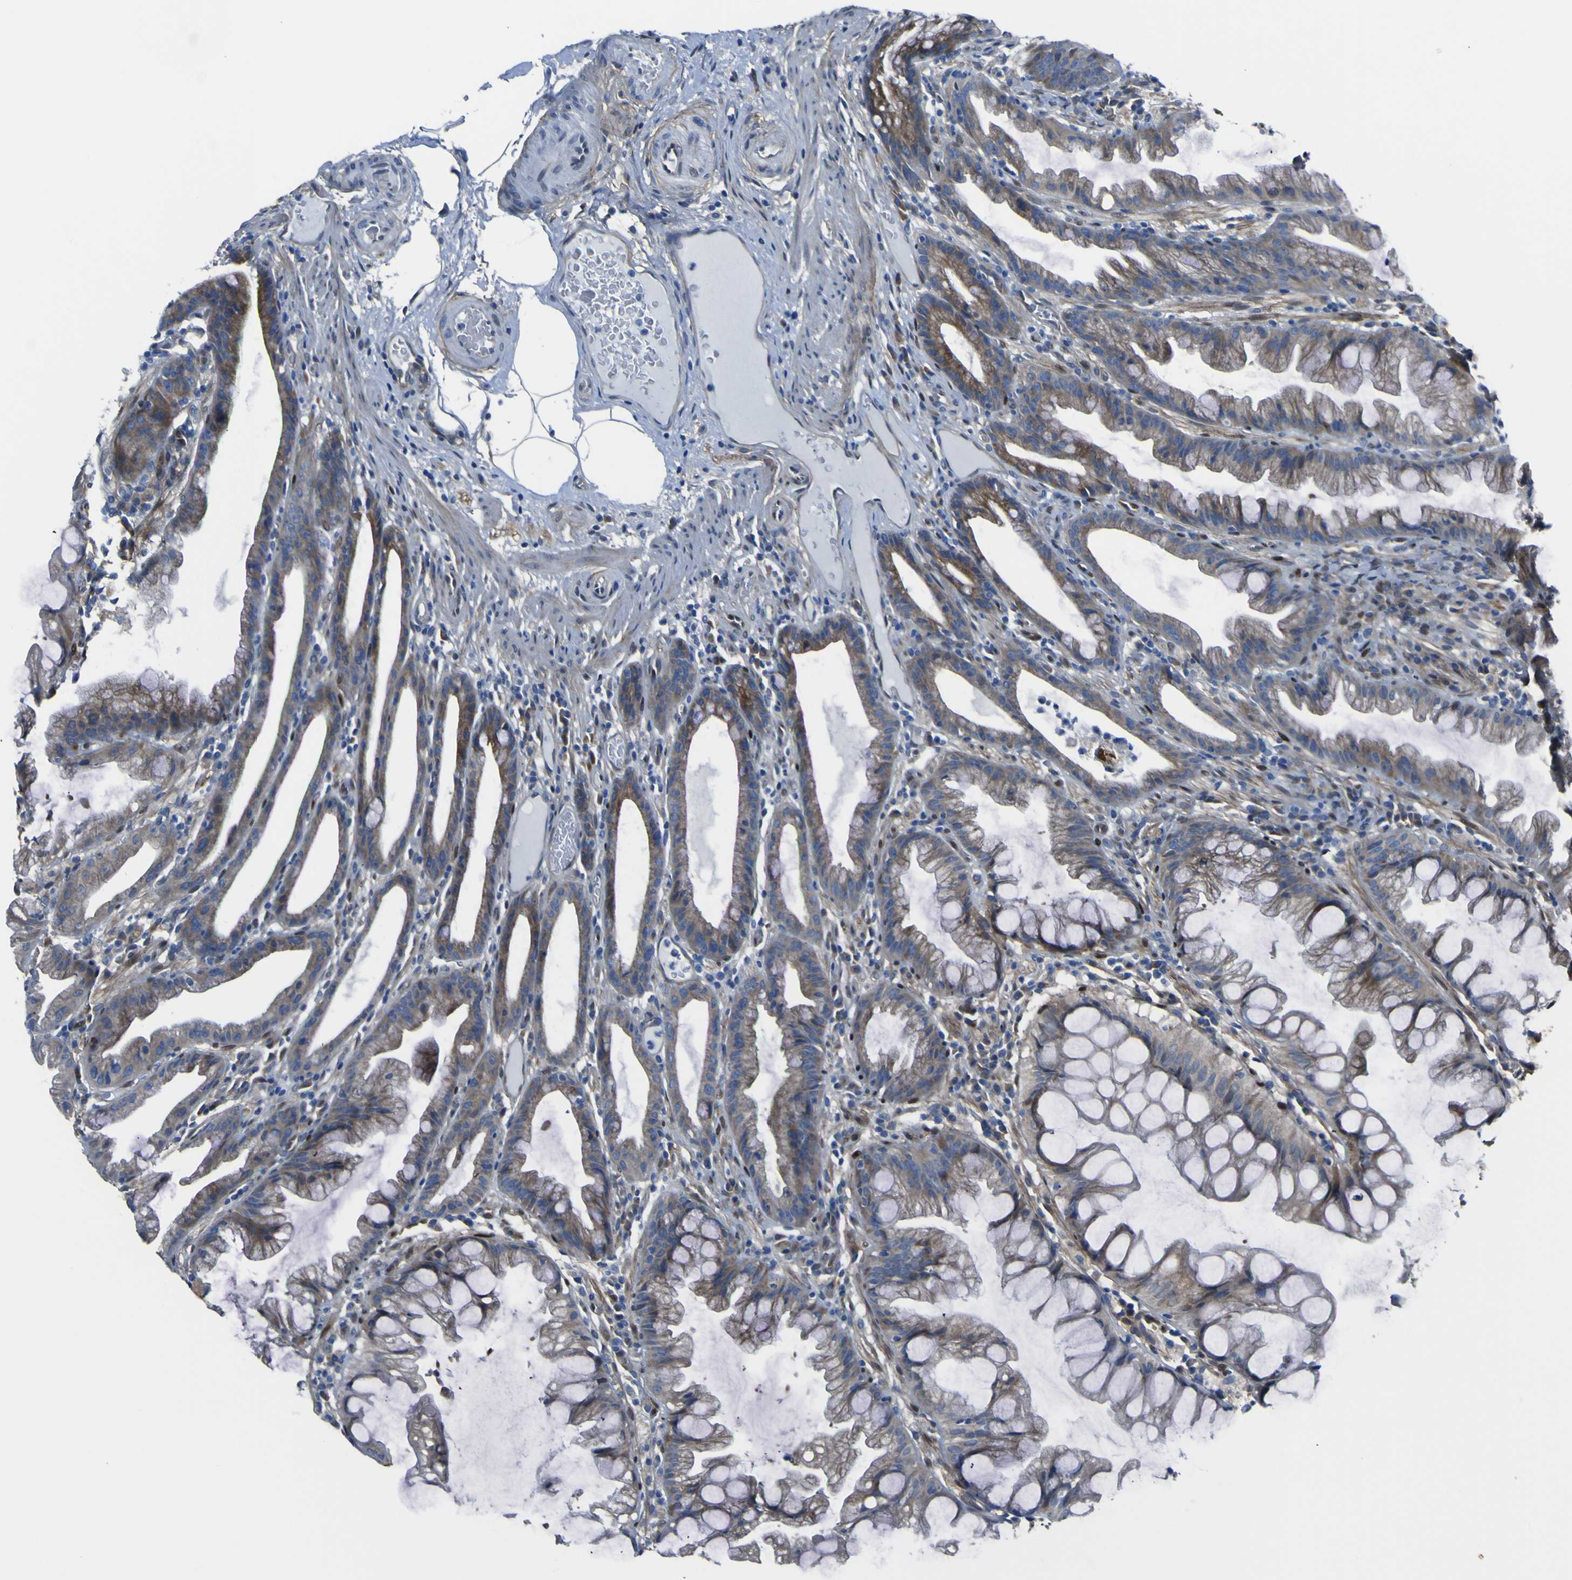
{"staining": {"intensity": "moderate", "quantity": "25%-75%", "location": "cytoplasmic/membranous"}, "tissue": "colon", "cell_type": "Endothelial cells", "image_type": "normal", "snomed": [{"axis": "morphology", "description": "Normal tissue, NOS"}, {"axis": "topography", "description": "Smooth muscle"}, {"axis": "topography", "description": "Colon"}], "caption": "Immunohistochemical staining of unremarkable human colon displays 25%-75% levels of moderate cytoplasmic/membranous protein staining in about 25%-75% of endothelial cells. Immunohistochemistry stains the protein in brown and the nuclei are stained blue.", "gene": "LRRN1", "patient": {"sex": "male", "age": 67}}